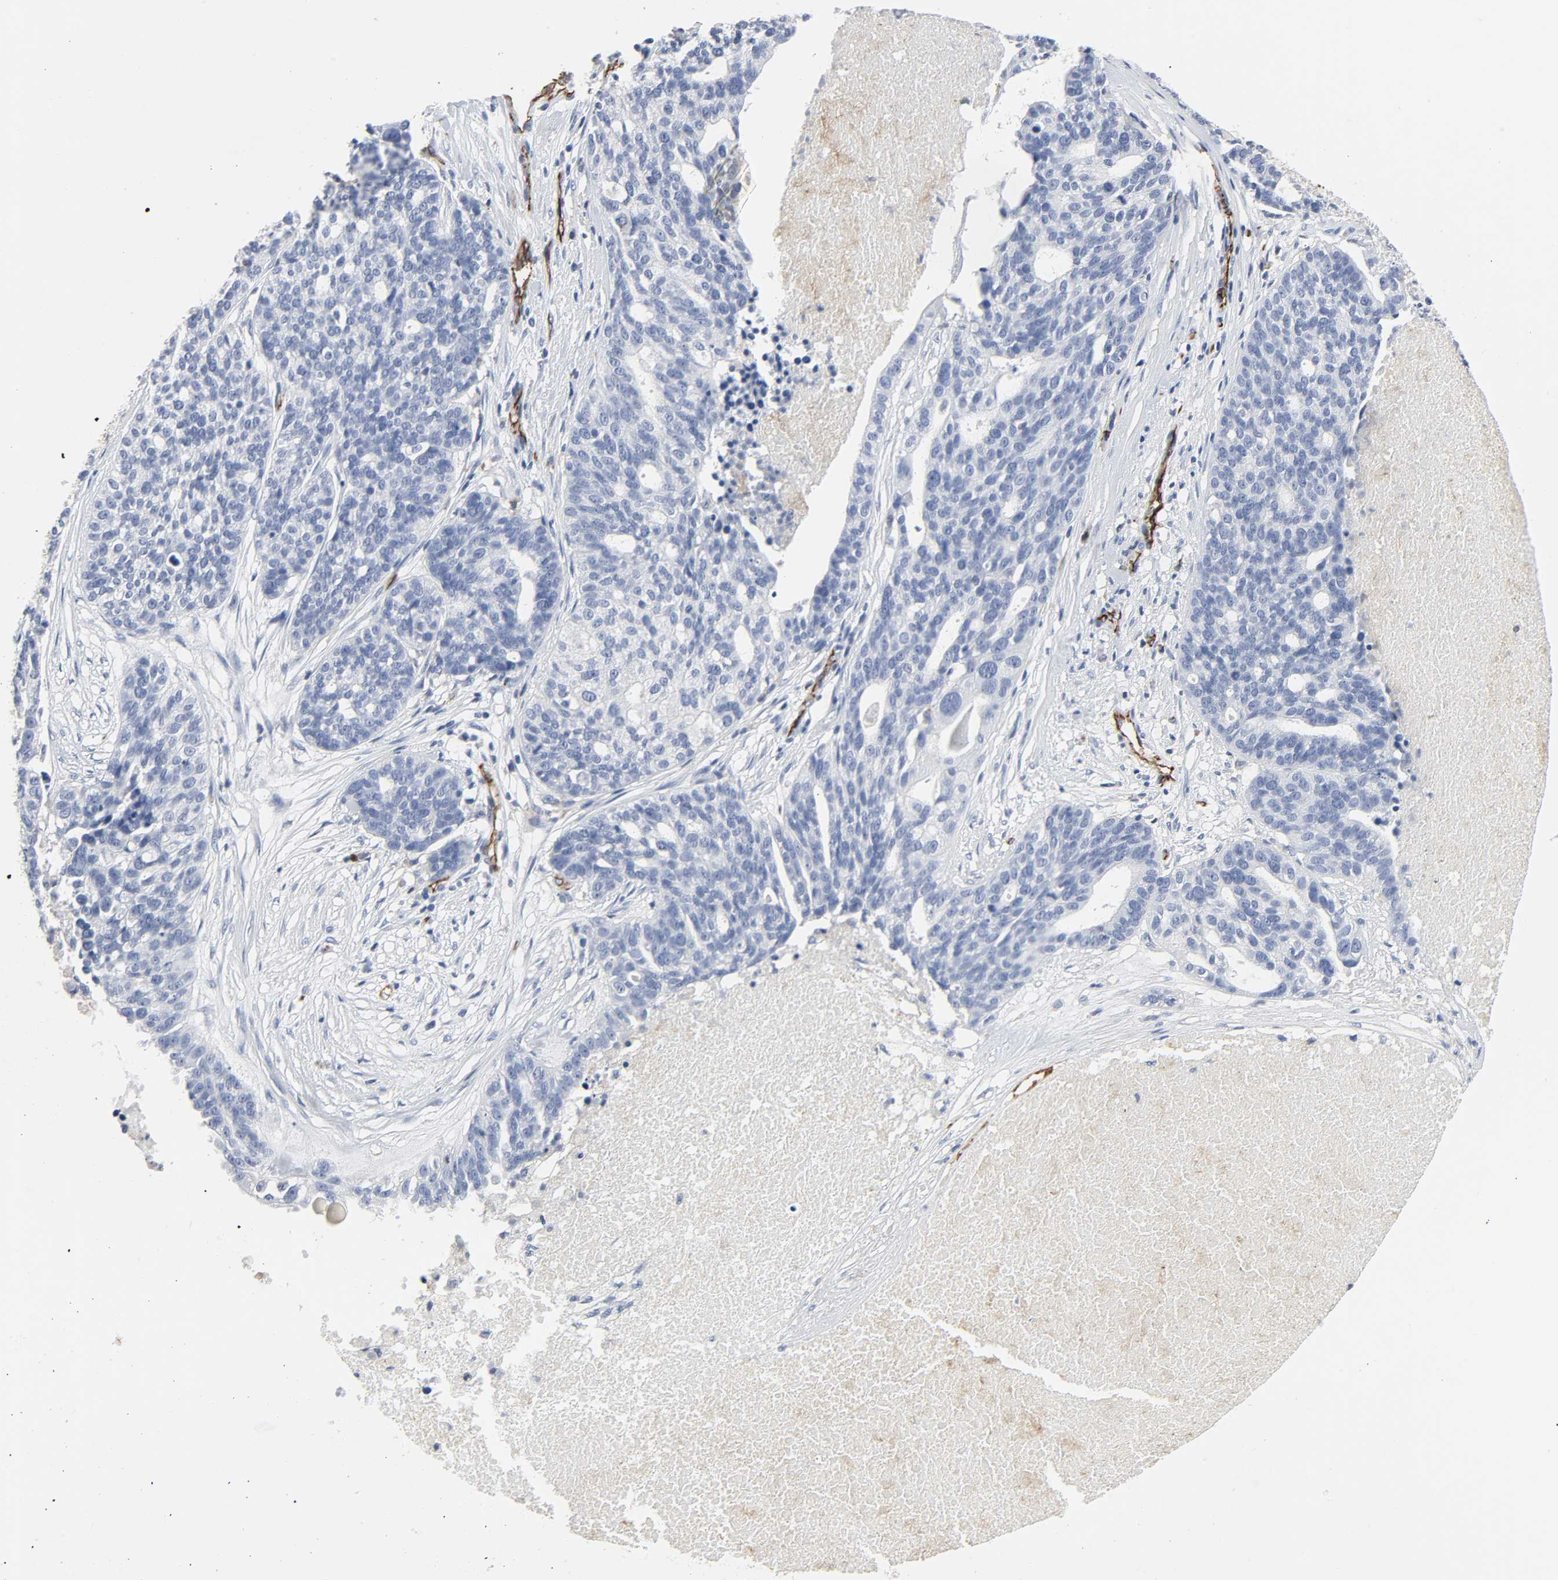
{"staining": {"intensity": "negative", "quantity": "none", "location": "none"}, "tissue": "ovarian cancer", "cell_type": "Tumor cells", "image_type": "cancer", "snomed": [{"axis": "morphology", "description": "Cystadenocarcinoma, serous, NOS"}, {"axis": "topography", "description": "Ovary"}], "caption": "Protein analysis of serous cystadenocarcinoma (ovarian) displays no significant staining in tumor cells.", "gene": "PECAM1", "patient": {"sex": "female", "age": 59}}